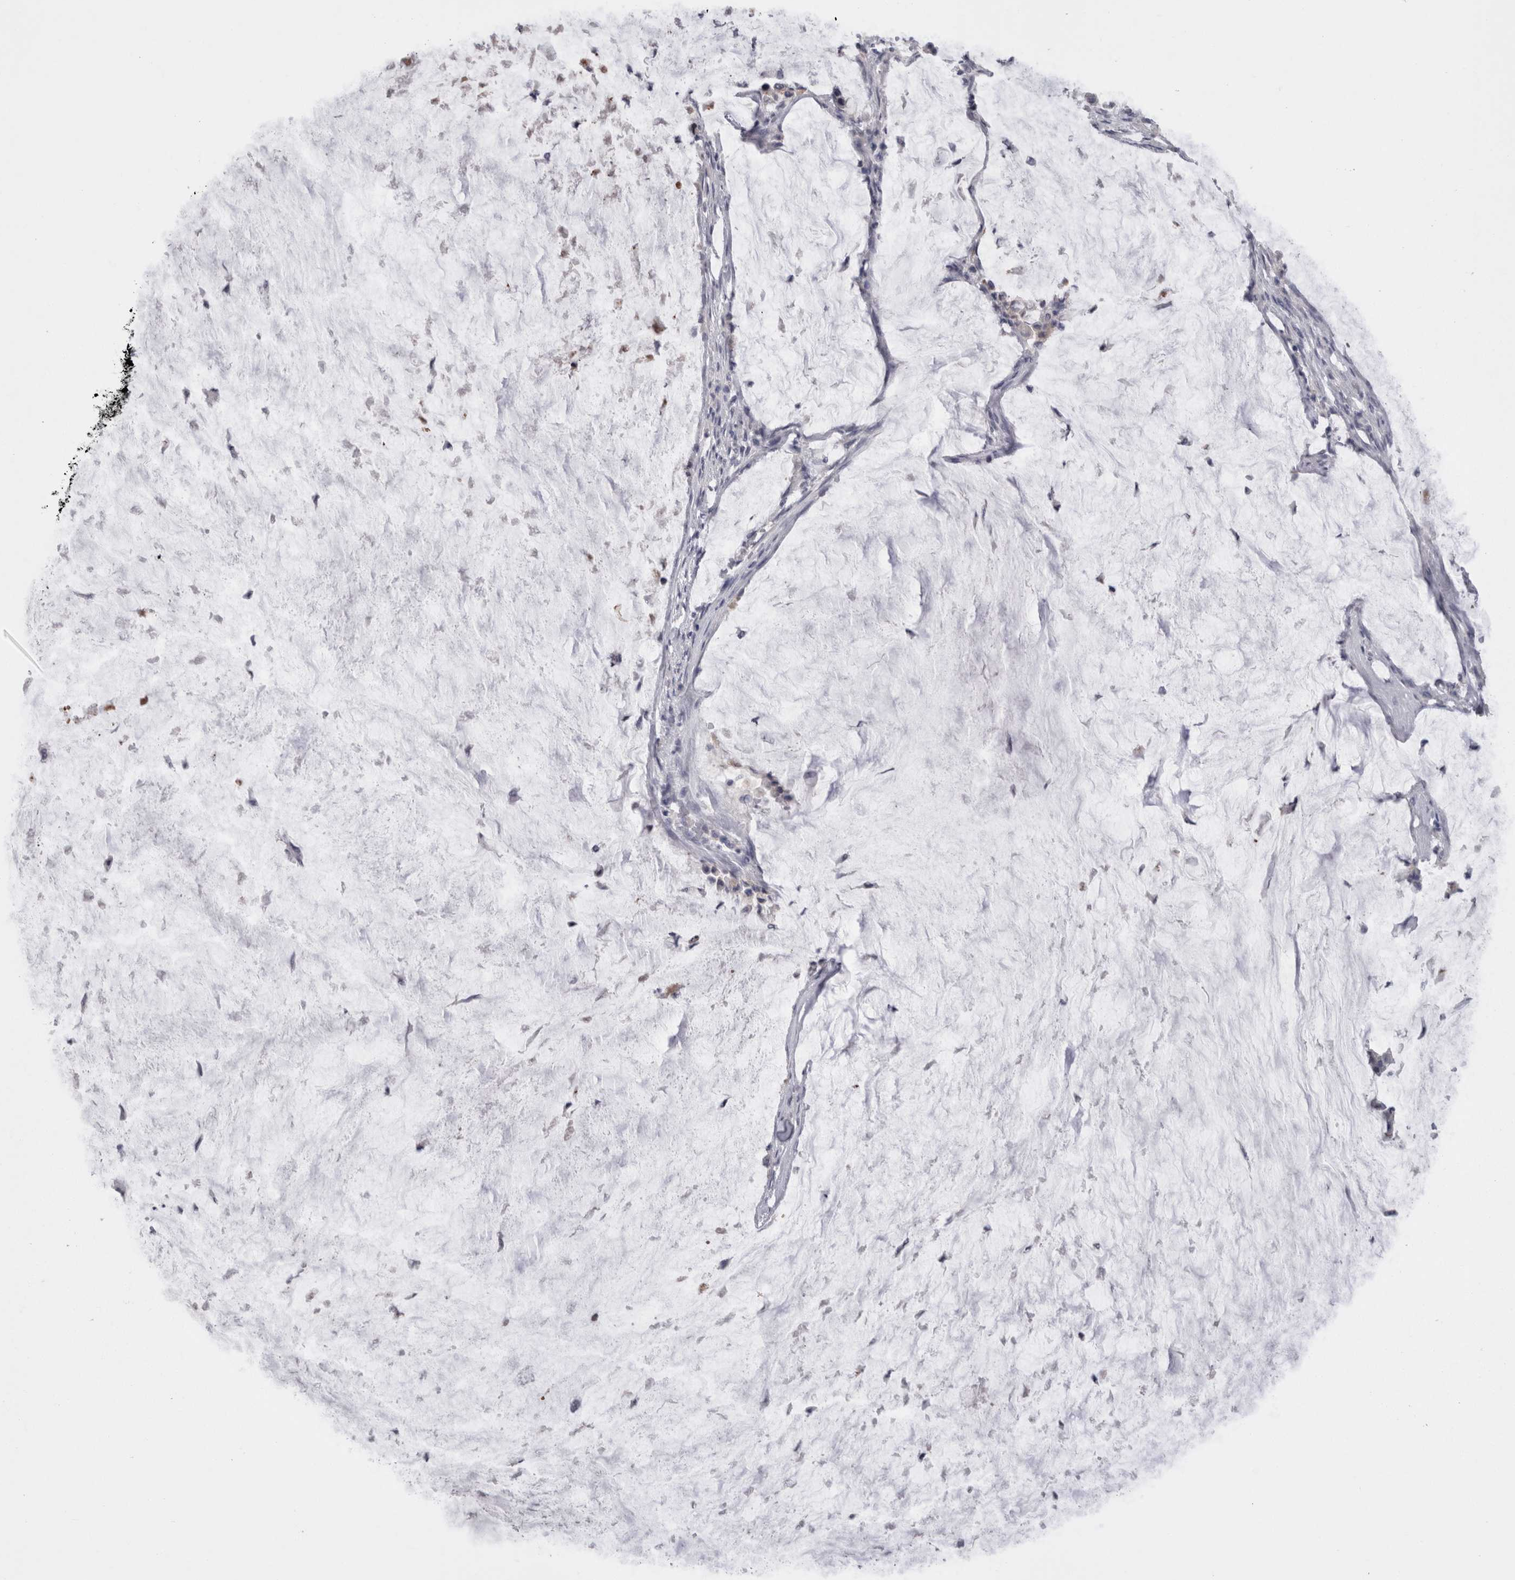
{"staining": {"intensity": "negative", "quantity": "none", "location": "none"}, "tissue": "pancreatic cancer", "cell_type": "Tumor cells", "image_type": "cancer", "snomed": [{"axis": "morphology", "description": "Adenocarcinoma, NOS"}, {"axis": "topography", "description": "Pancreas"}], "caption": "Pancreatic cancer (adenocarcinoma) was stained to show a protein in brown. There is no significant positivity in tumor cells.", "gene": "CAMK2D", "patient": {"sex": "male", "age": 41}}